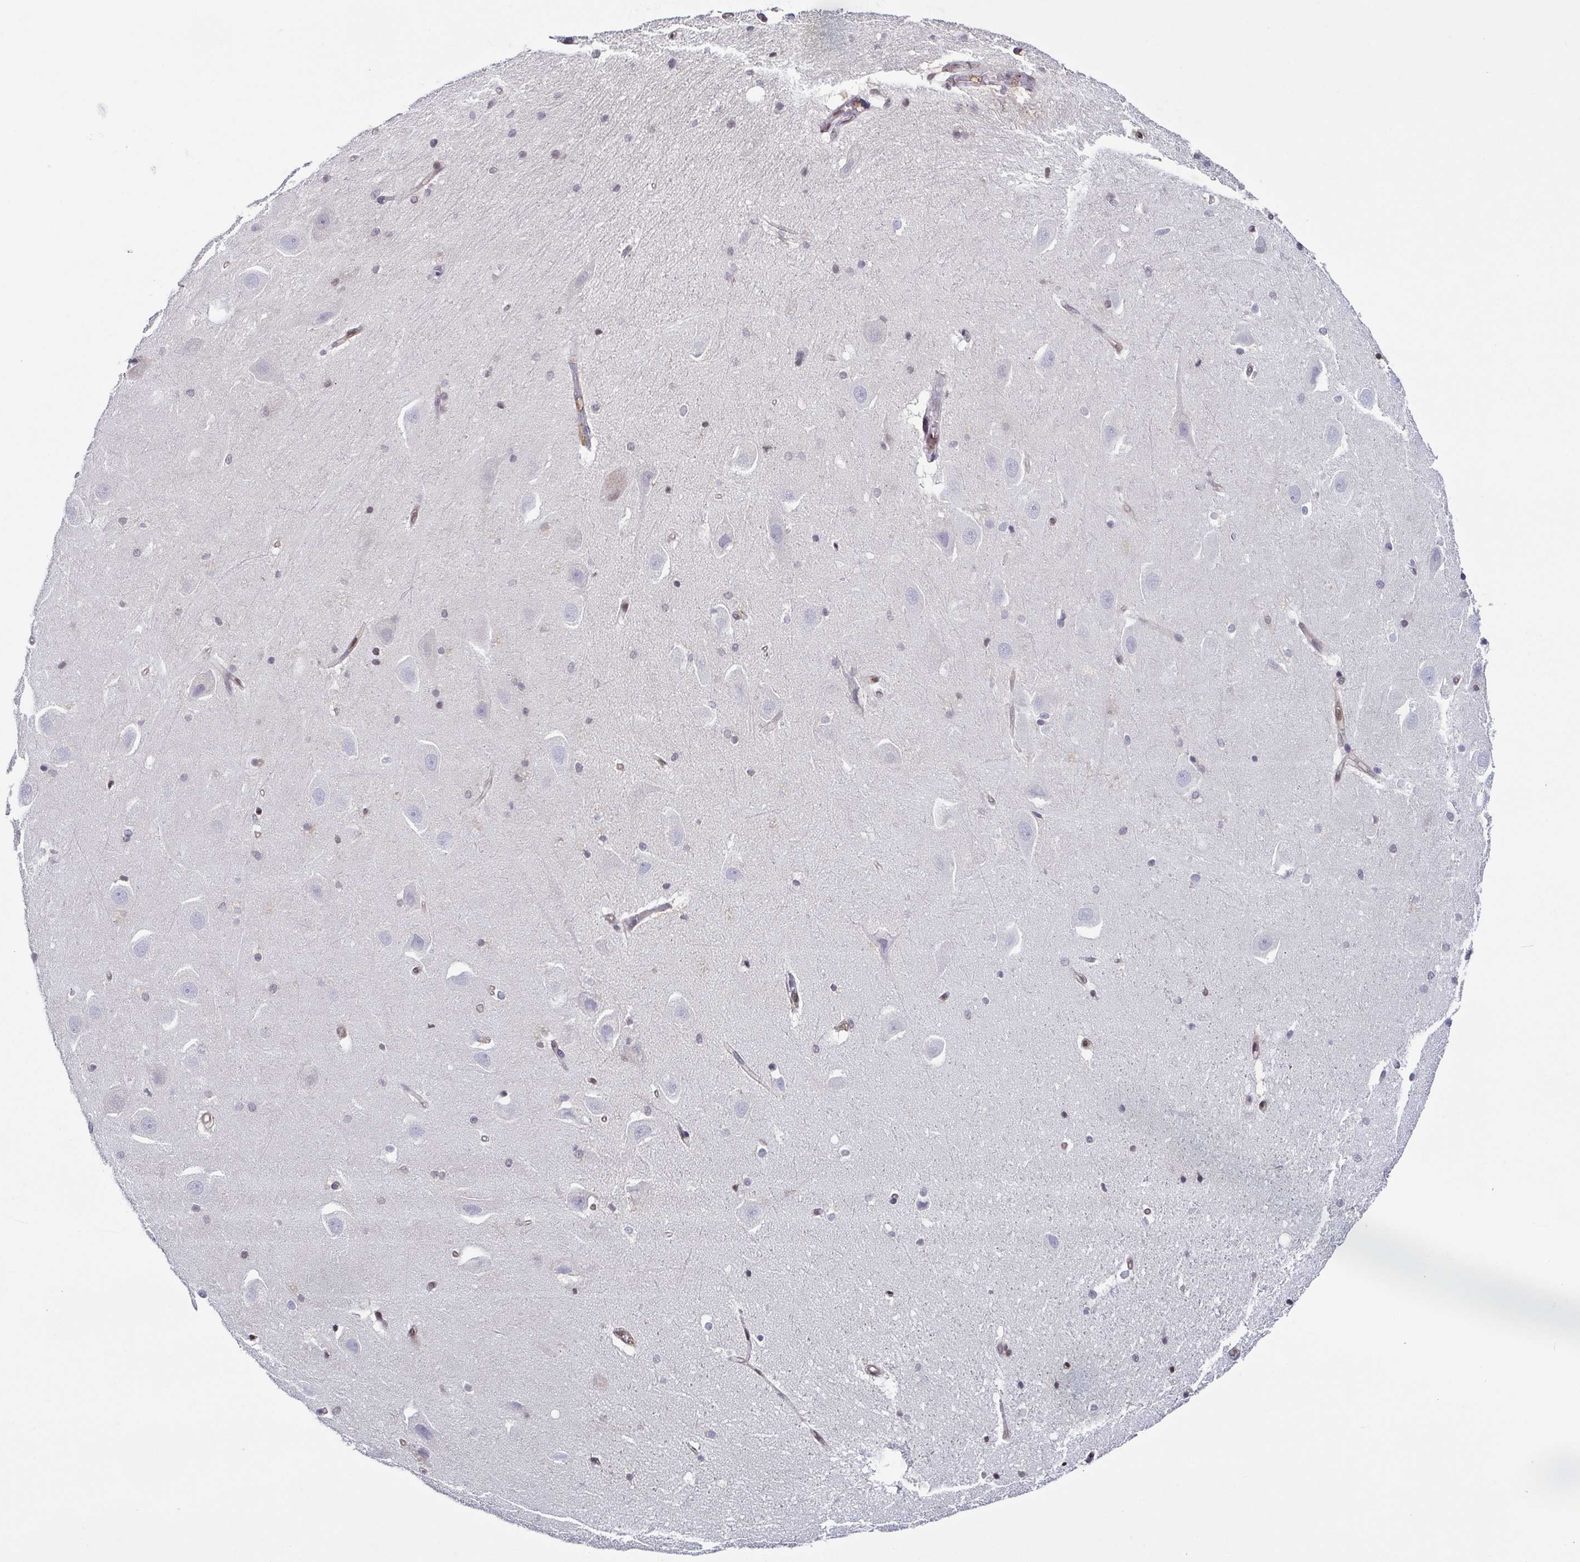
{"staining": {"intensity": "negative", "quantity": "none", "location": "none"}, "tissue": "hippocampus", "cell_type": "Glial cells", "image_type": "normal", "snomed": [{"axis": "morphology", "description": "Normal tissue, NOS"}, {"axis": "topography", "description": "Hippocampus"}], "caption": "An IHC micrograph of normal hippocampus is shown. There is no staining in glial cells of hippocampus. The staining was performed using DAB to visualize the protein expression in brown, while the nuclei were stained in blue with hematoxylin (Magnification: 20x).", "gene": "PSMB9", "patient": {"sex": "male", "age": 63}}